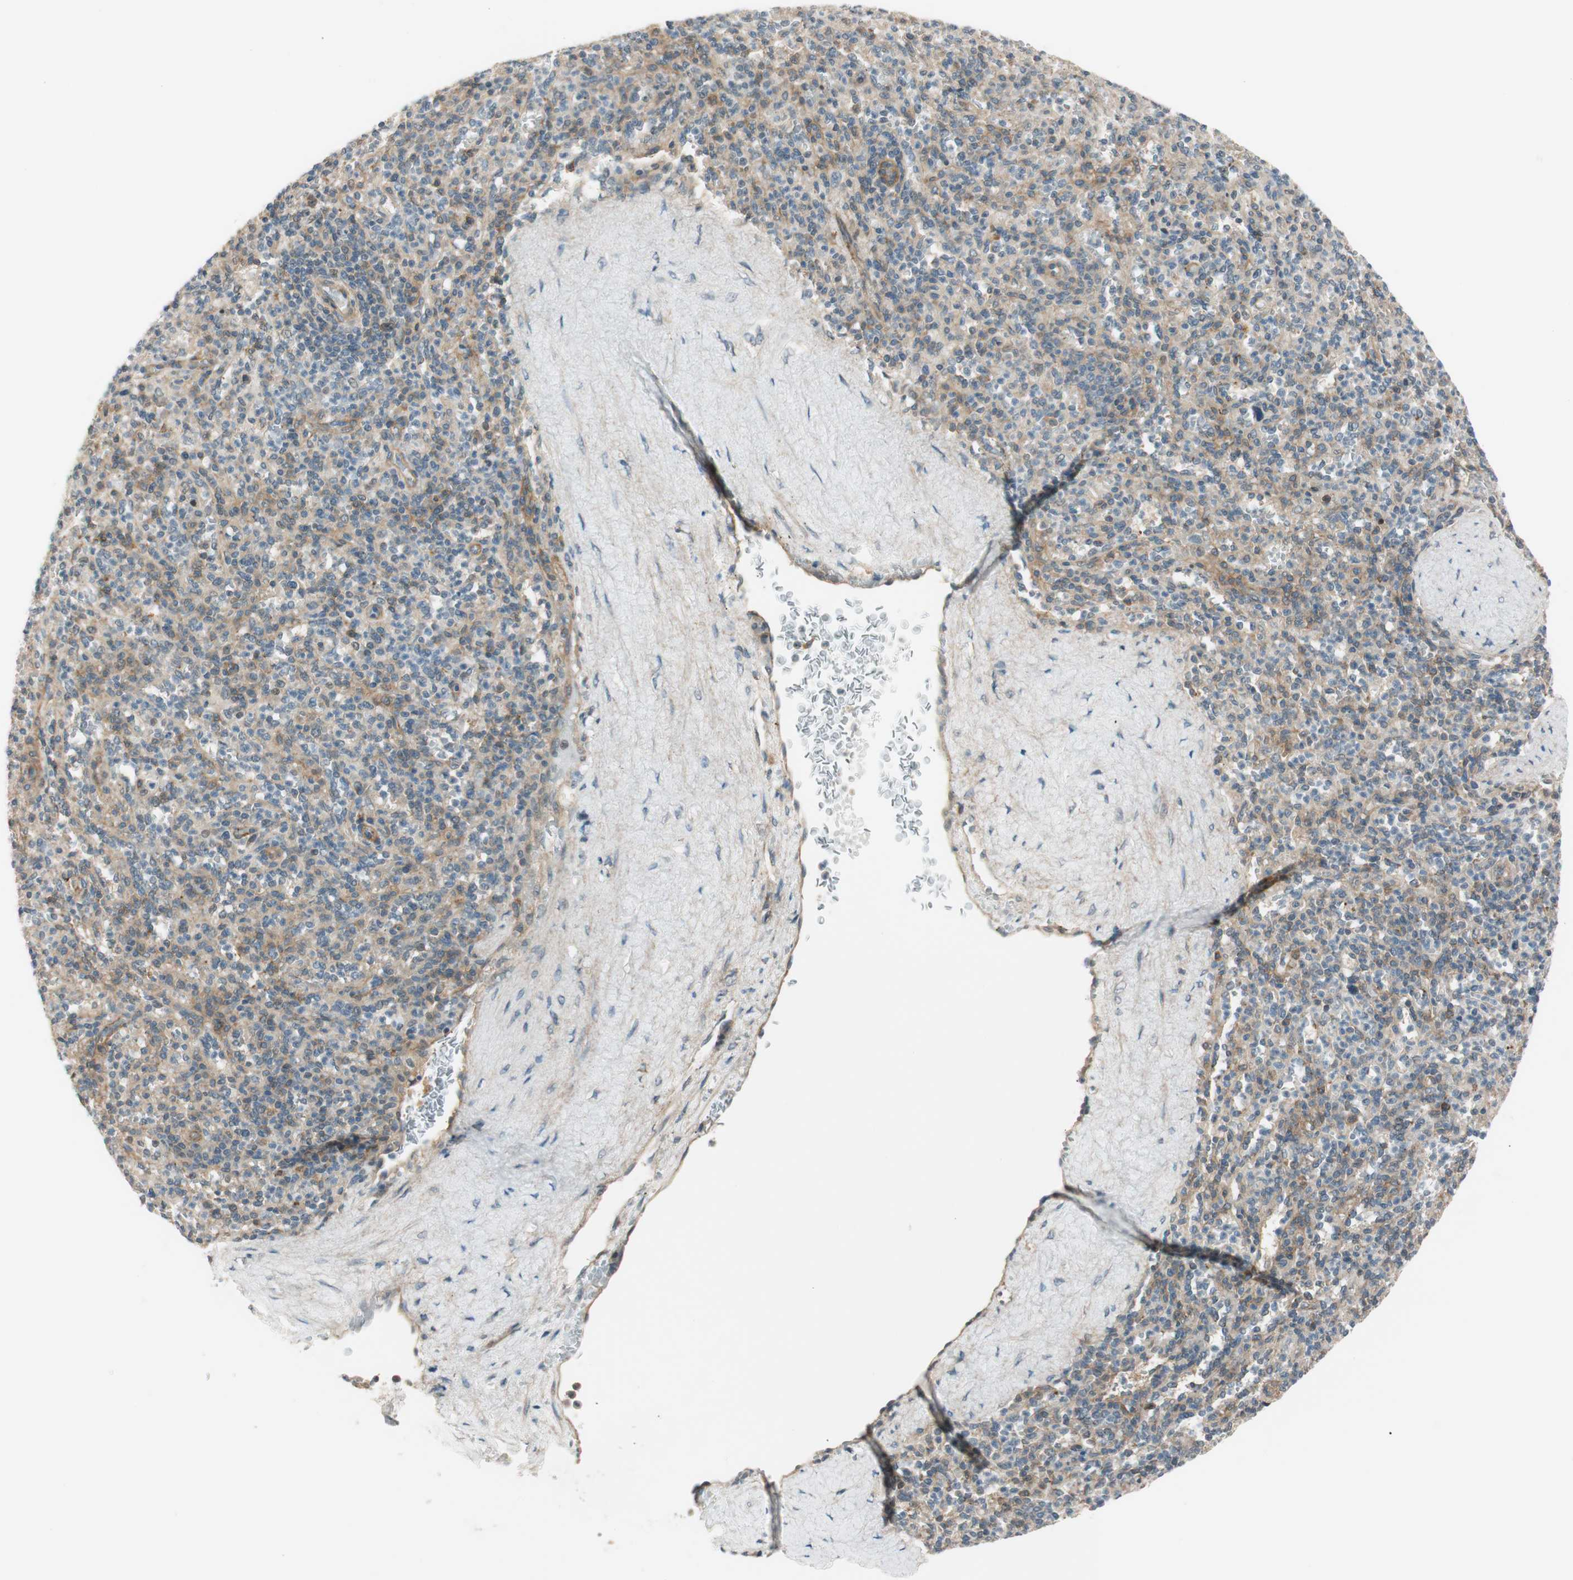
{"staining": {"intensity": "moderate", "quantity": "25%-75%", "location": "cytoplasmic/membranous"}, "tissue": "spleen", "cell_type": "Cells in red pulp", "image_type": "normal", "snomed": [{"axis": "morphology", "description": "Normal tissue, NOS"}, {"axis": "topography", "description": "Spleen"}], "caption": "Immunohistochemical staining of normal human spleen exhibits medium levels of moderate cytoplasmic/membranous expression in about 25%-75% of cells in red pulp.", "gene": "PSMD8", "patient": {"sex": "male", "age": 36}}